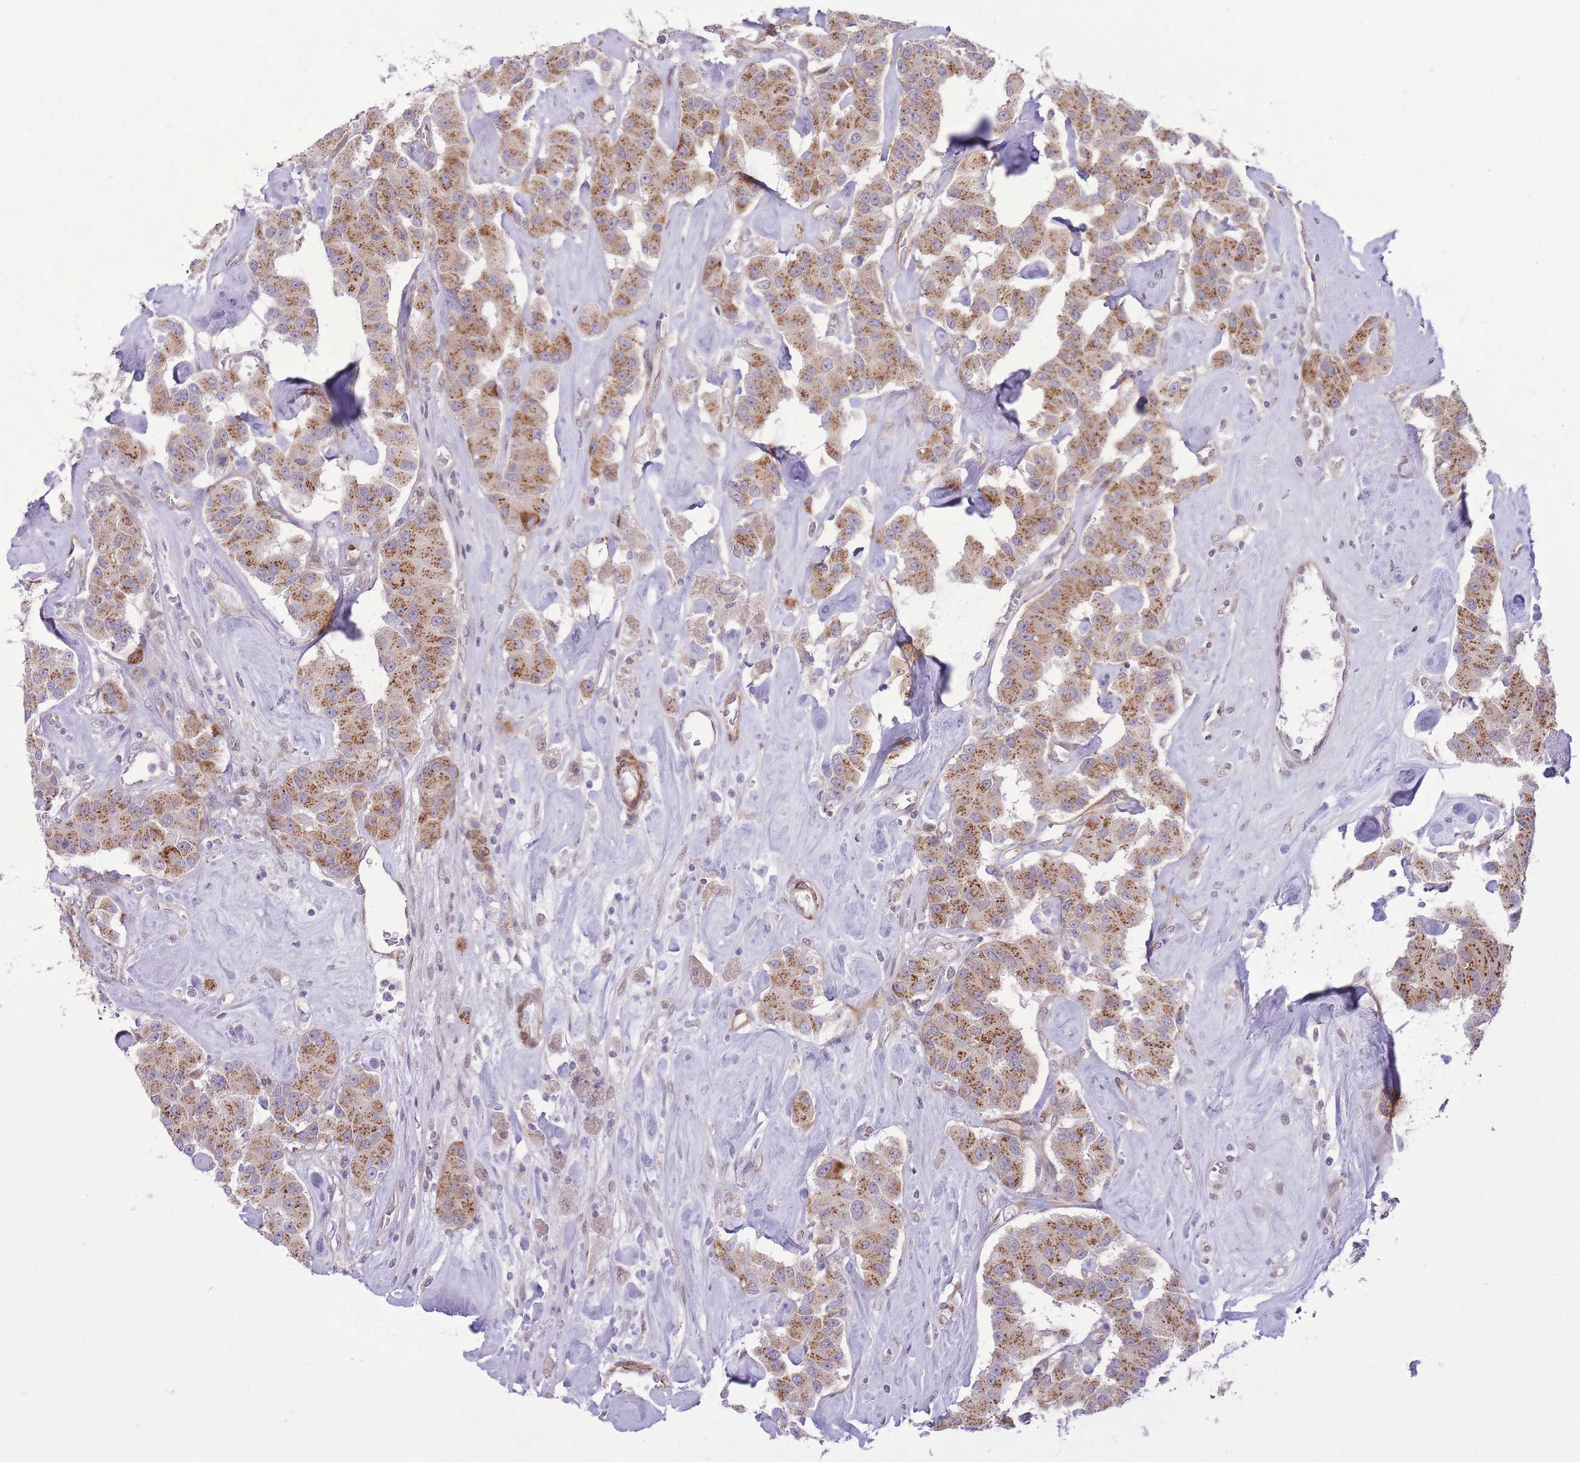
{"staining": {"intensity": "moderate", "quantity": ">75%", "location": "cytoplasmic/membranous"}, "tissue": "carcinoid", "cell_type": "Tumor cells", "image_type": "cancer", "snomed": [{"axis": "morphology", "description": "Carcinoid, malignant, NOS"}, {"axis": "topography", "description": "Pancreas"}], "caption": "The micrograph reveals immunohistochemical staining of carcinoid (malignant). There is moderate cytoplasmic/membranous expression is identified in about >75% of tumor cells. The protein is stained brown, and the nuclei are stained in blue (DAB (3,3'-diaminobenzidine) IHC with brightfield microscopy, high magnification).", "gene": "ZBED5", "patient": {"sex": "male", "age": 41}}